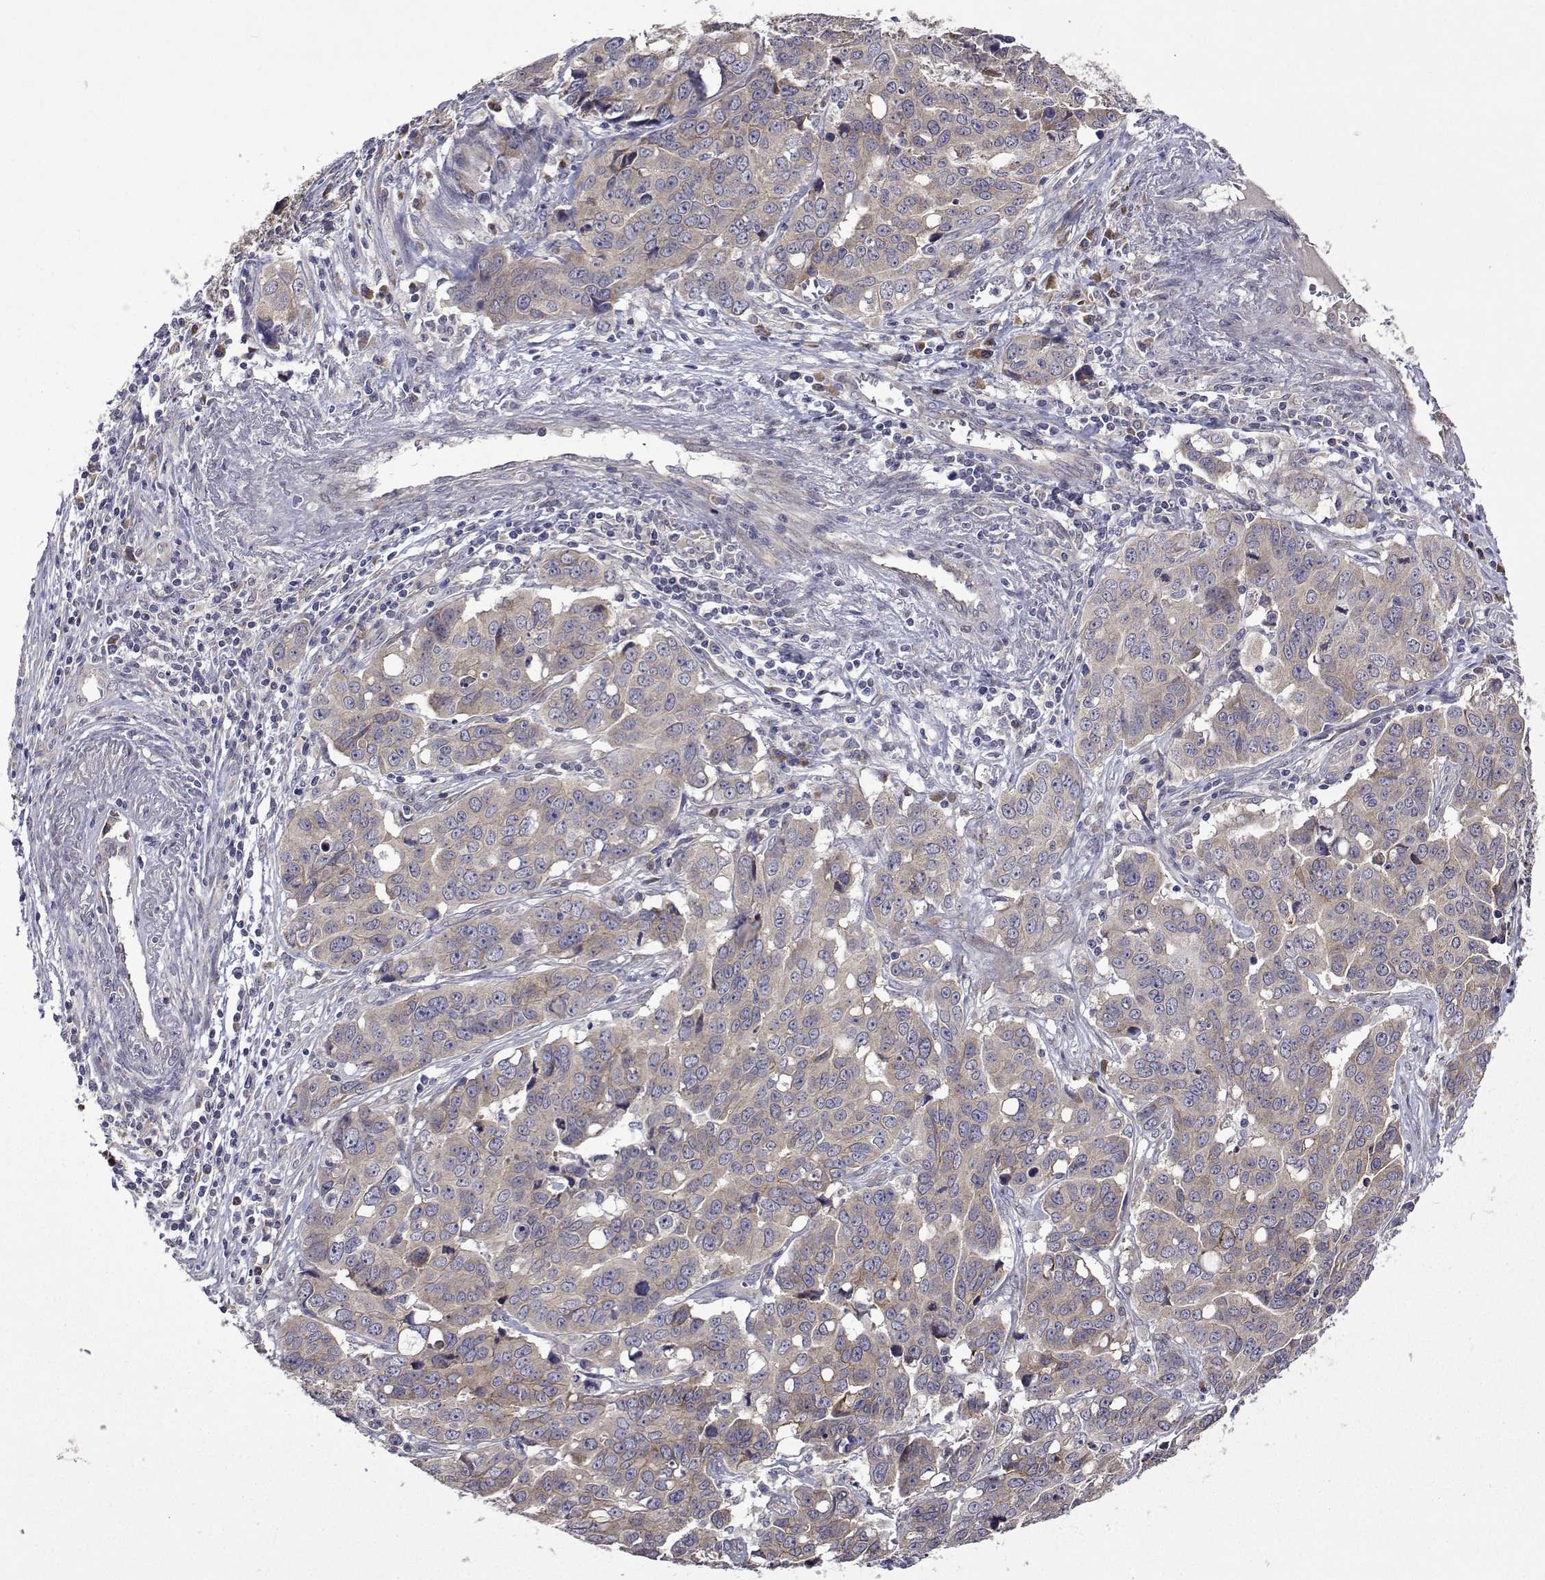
{"staining": {"intensity": "weak", "quantity": "<25%", "location": "cytoplasmic/membranous"}, "tissue": "ovarian cancer", "cell_type": "Tumor cells", "image_type": "cancer", "snomed": [{"axis": "morphology", "description": "Carcinoma, endometroid"}, {"axis": "topography", "description": "Ovary"}], "caption": "Immunohistochemistry of human ovarian cancer shows no positivity in tumor cells. Nuclei are stained in blue.", "gene": "TARBP2", "patient": {"sex": "female", "age": 78}}